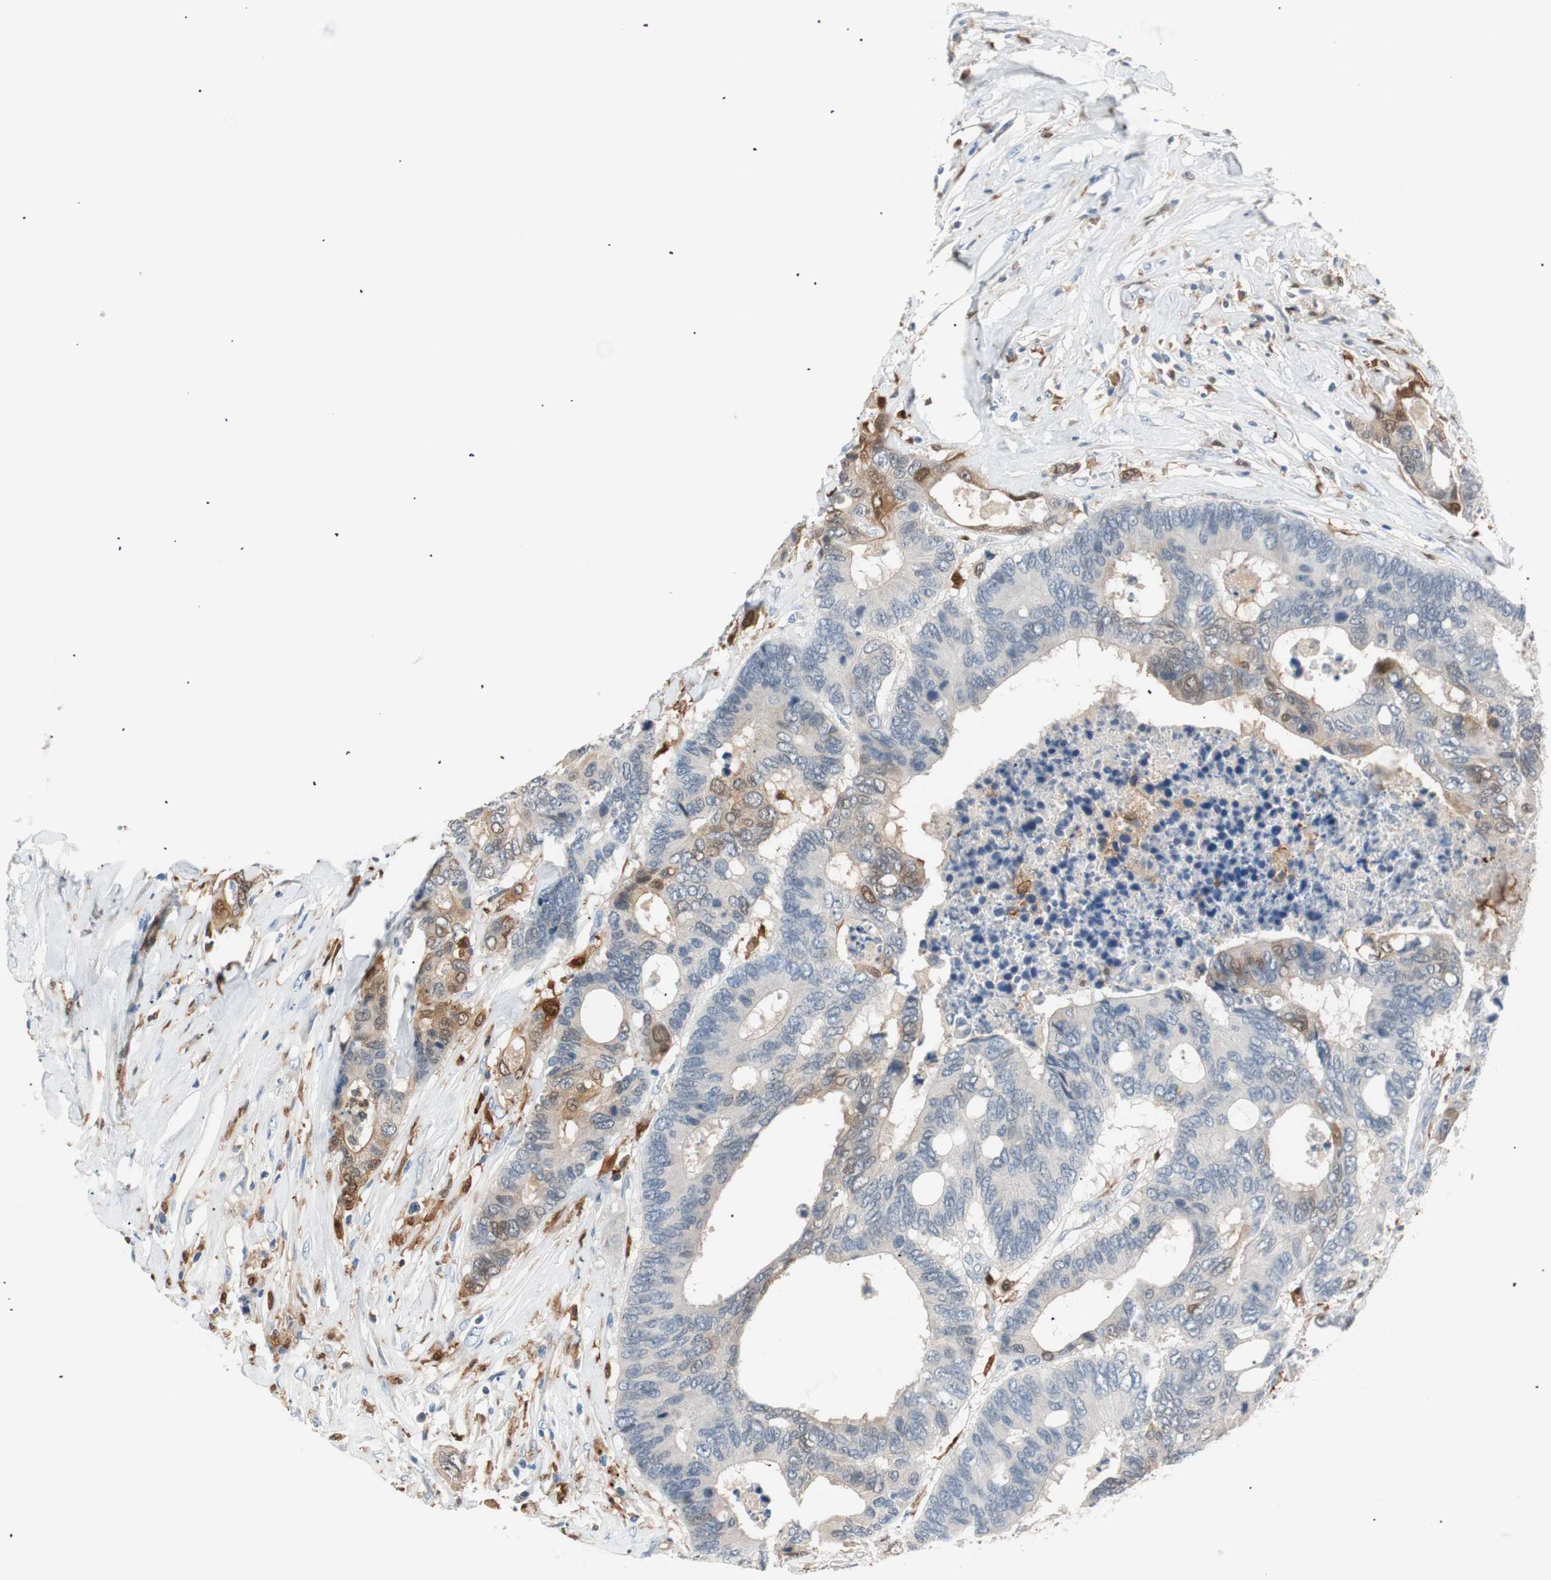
{"staining": {"intensity": "moderate", "quantity": "<25%", "location": "cytoplasmic/membranous,nuclear"}, "tissue": "colorectal cancer", "cell_type": "Tumor cells", "image_type": "cancer", "snomed": [{"axis": "morphology", "description": "Adenocarcinoma, NOS"}, {"axis": "topography", "description": "Rectum"}], "caption": "Colorectal cancer stained with immunohistochemistry (IHC) demonstrates moderate cytoplasmic/membranous and nuclear expression in about <25% of tumor cells. The staining is performed using DAB (3,3'-diaminobenzidine) brown chromogen to label protein expression. The nuclei are counter-stained blue using hematoxylin.", "gene": "IL18", "patient": {"sex": "male", "age": 55}}